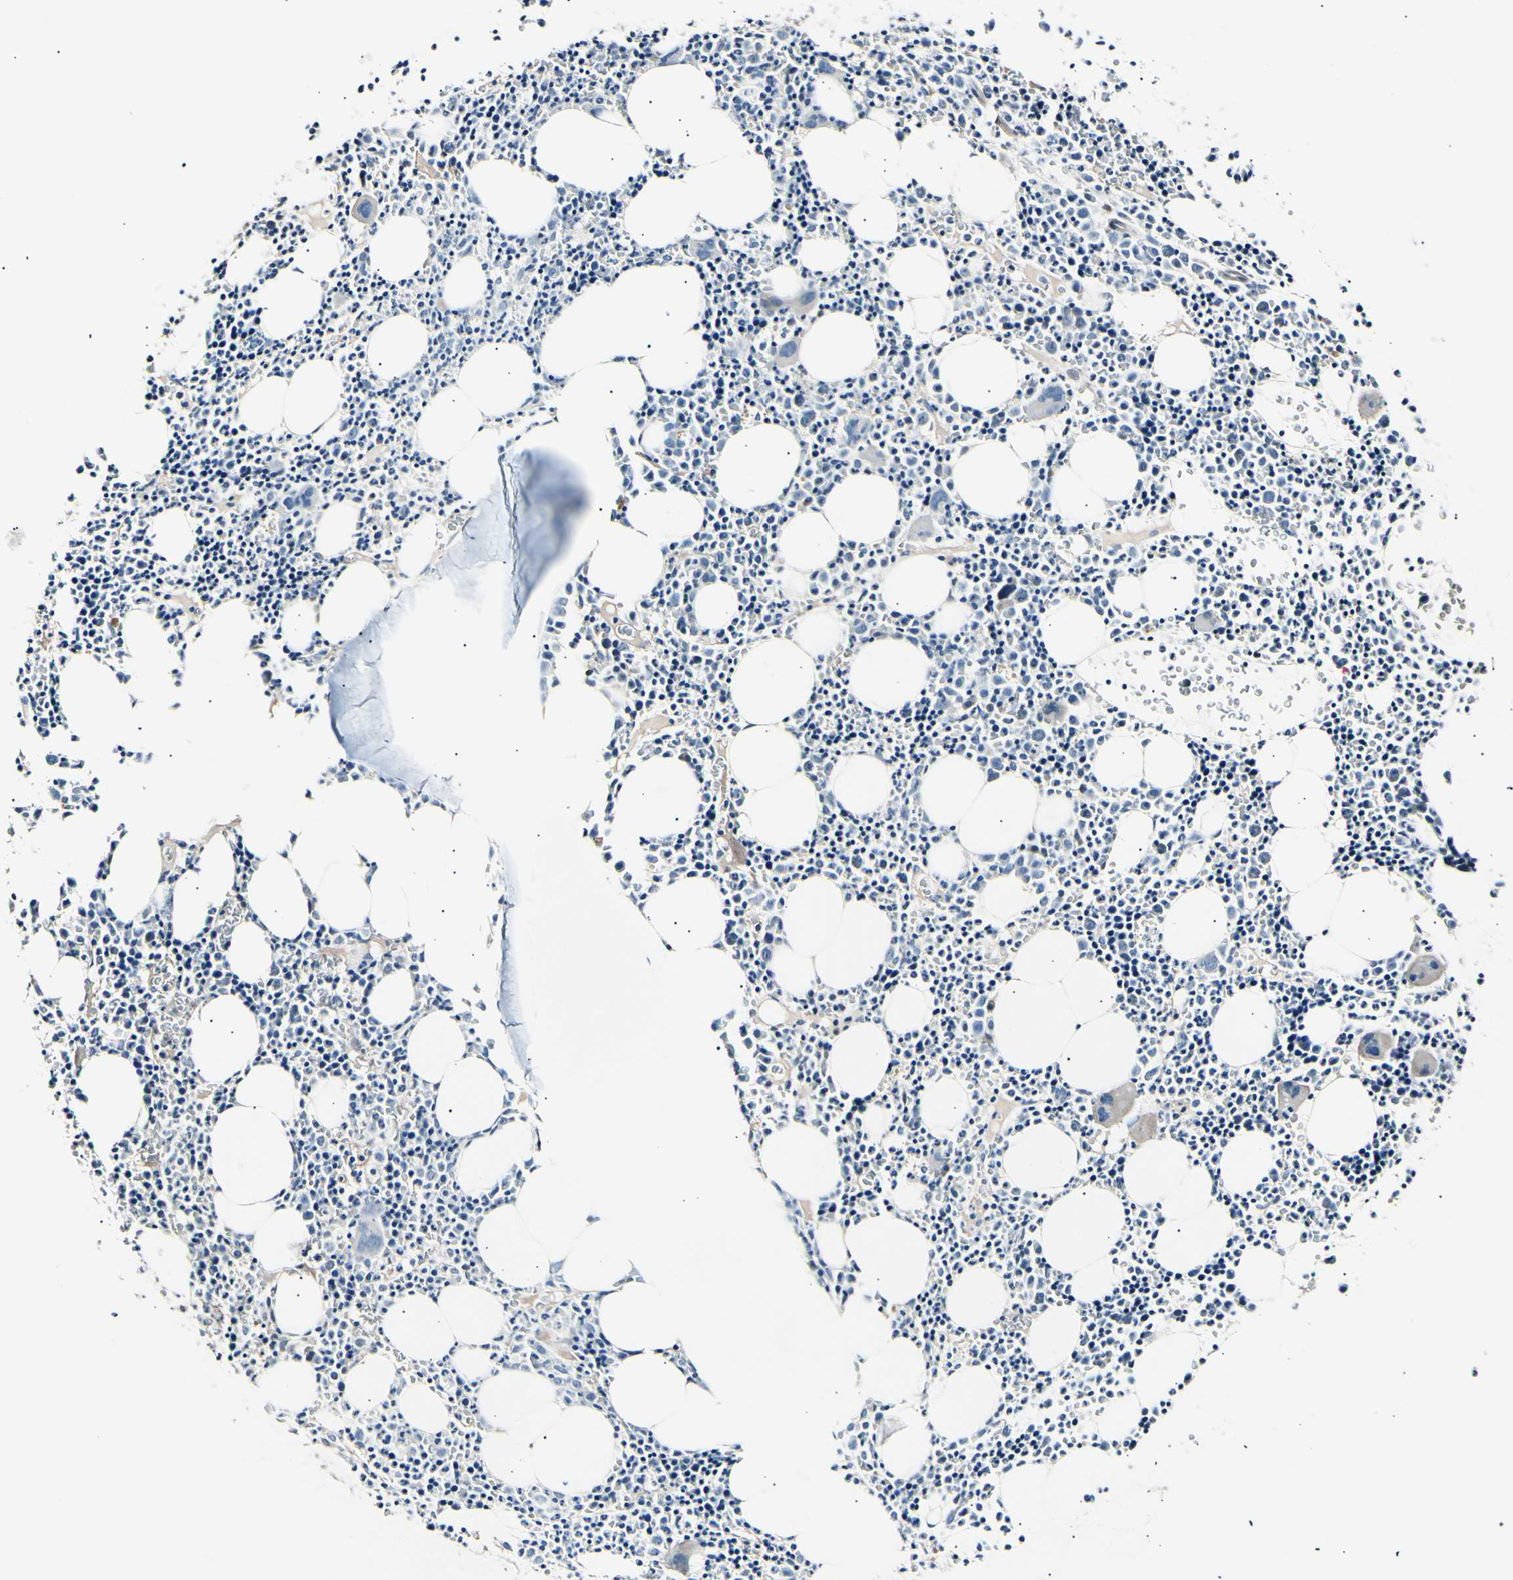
{"staining": {"intensity": "negative", "quantity": "none", "location": "none"}, "tissue": "bone marrow", "cell_type": "Hematopoietic cells", "image_type": "normal", "snomed": [{"axis": "morphology", "description": "Normal tissue, NOS"}, {"axis": "morphology", "description": "Inflammation, NOS"}, {"axis": "topography", "description": "Bone marrow"}], "caption": "Immunohistochemical staining of normal bone marrow reveals no significant positivity in hematopoietic cells.", "gene": "AK1", "patient": {"sex": "female", "age": 17}}